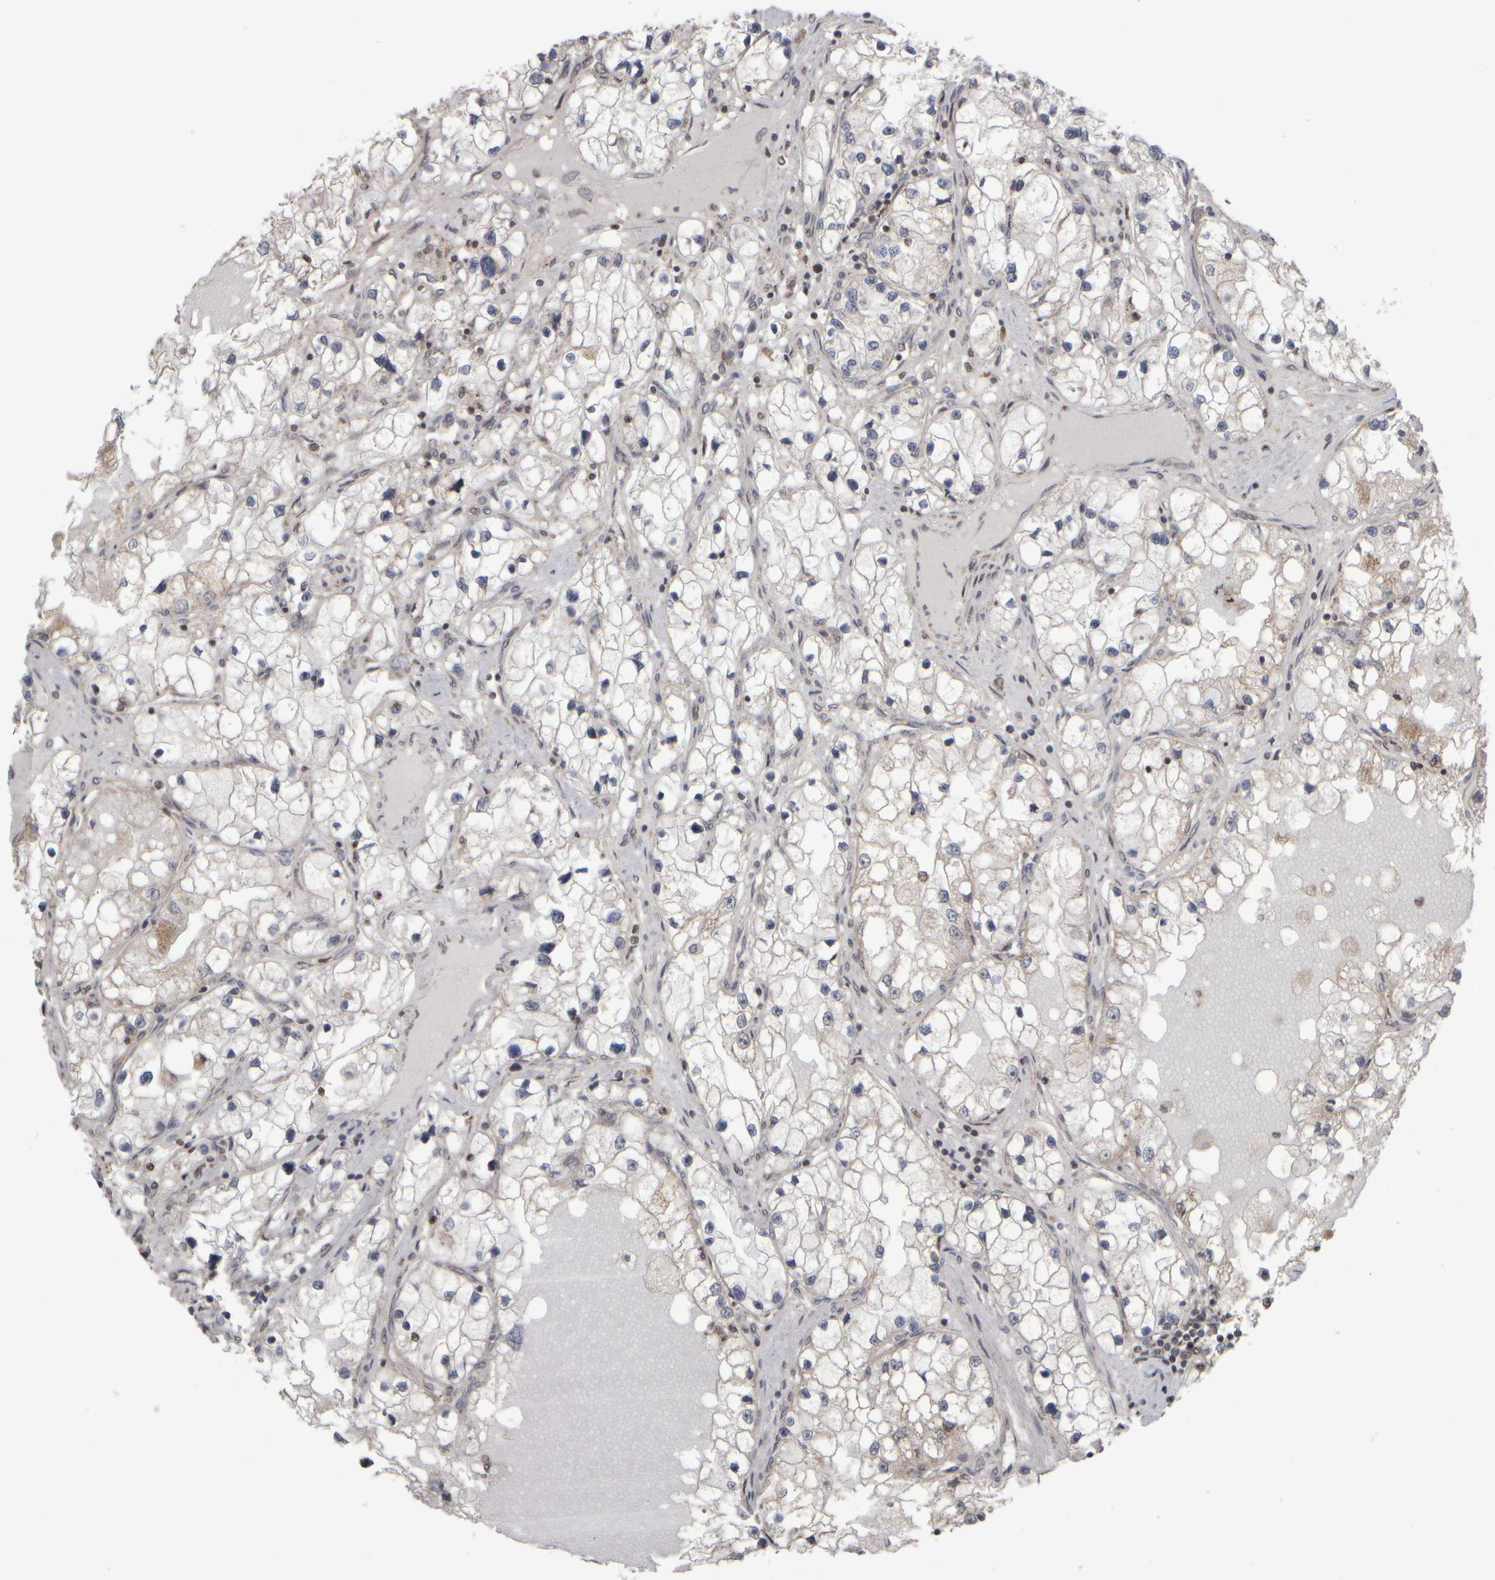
{"staining": {"intensity": "weak", "quantity": "<25%", "location": "cytoplasmic/membranous"}, "tissue": "renal cancer", "cell_type": "Tumor cells", "image_type": "cancer", "snomed": [{"axis": "morphology", "description": "Adenocarcinoma, NOS"}, {"axis": "topography", "description": "Kidney"}], "caption": "Tumor cells show no significant protein staining in renal cancer (adenocarcinoma).", "gene": "CWC27", "patient": {"sex": "male", "age": 68}}